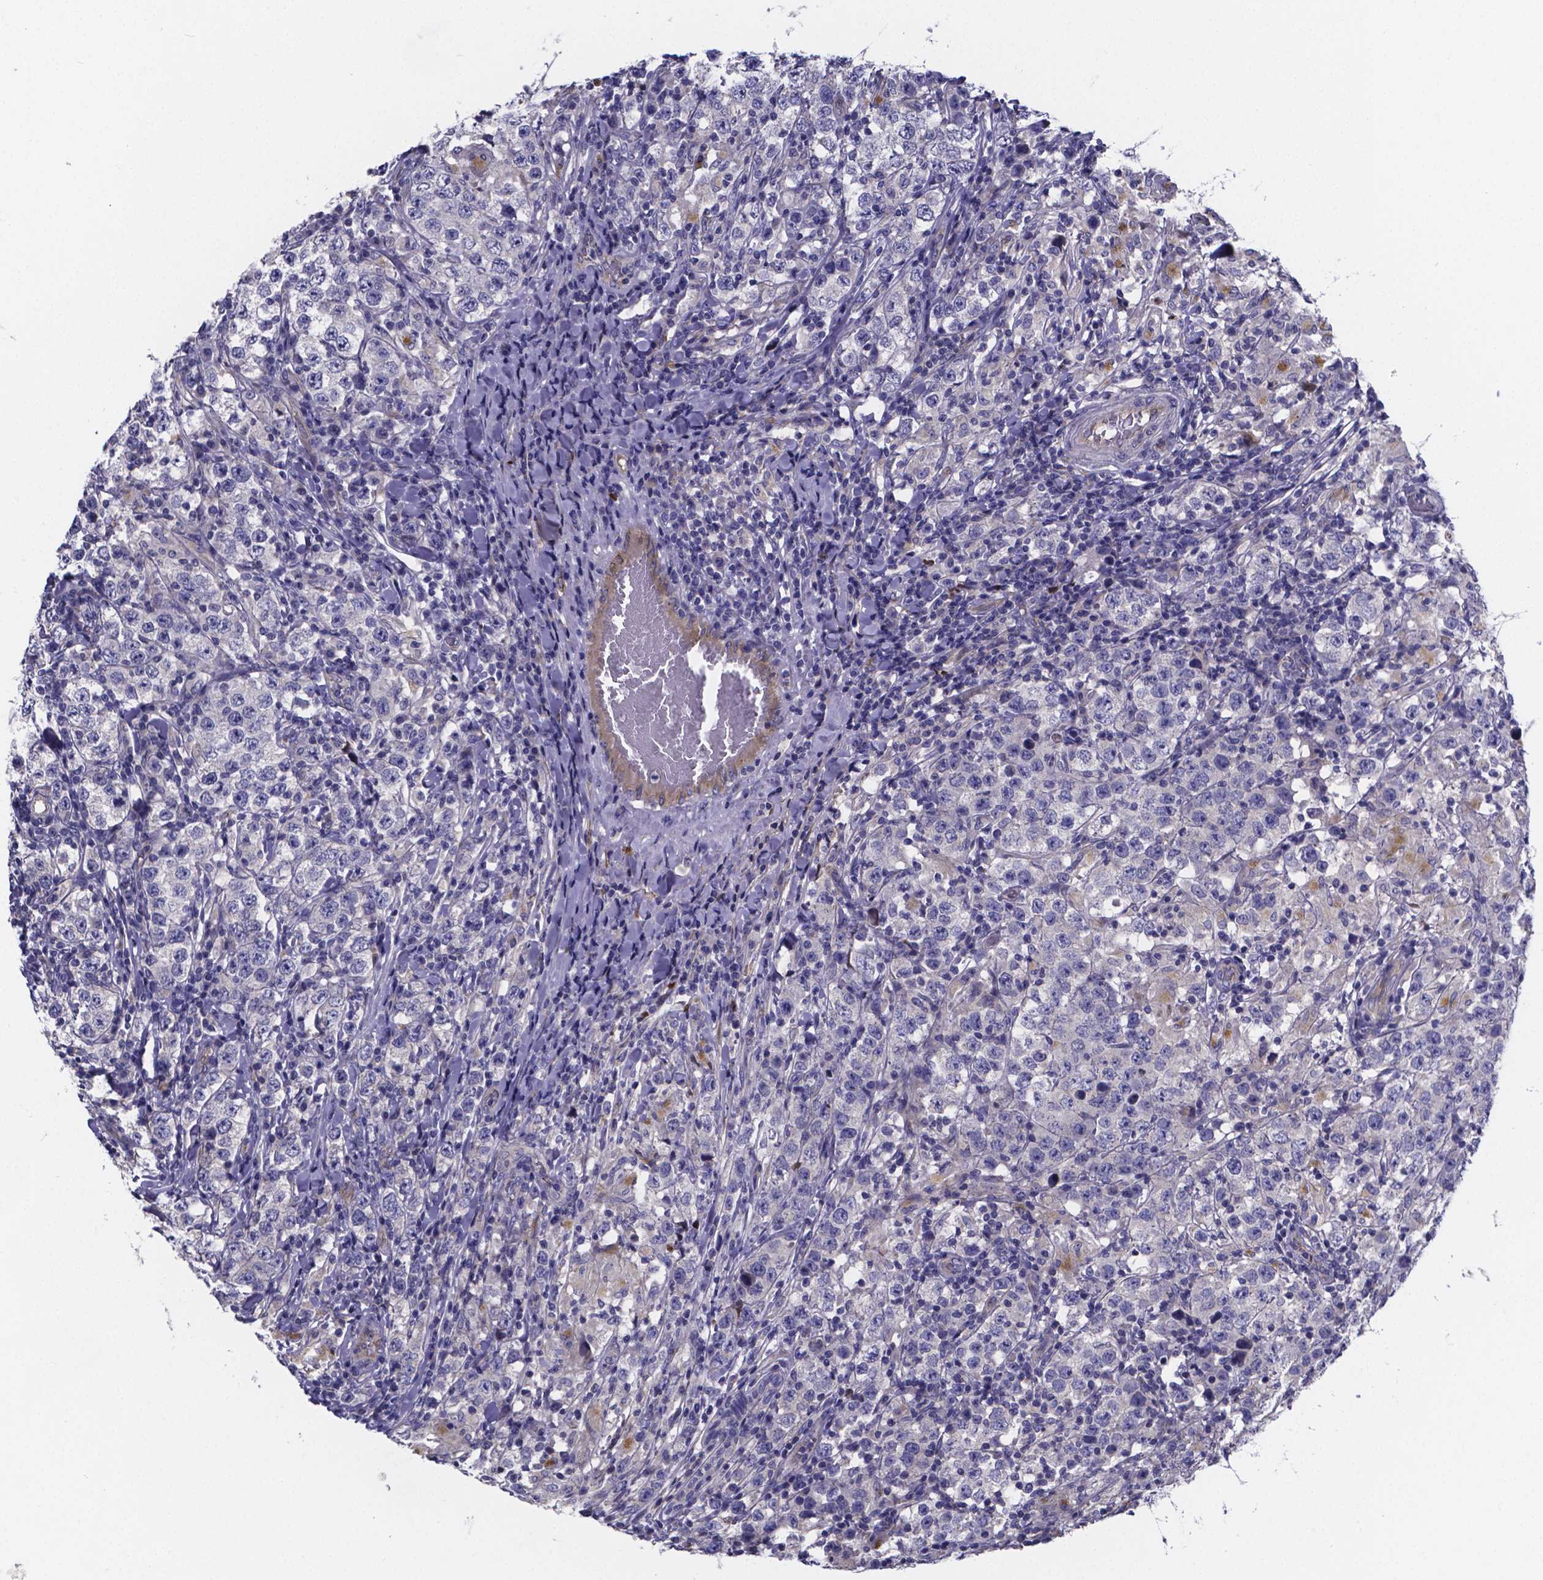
{"staining": {"intensity": "negative", "quantity": "none", "location": "none"}, "tissue": "testis cancer", "cell_type": "Tumor cells", "image_type": "cancer", "snomed": [{"axis": "morphology", "description": "Seminoma, NOS"}, {"axis": "morphology", "description": "Carcinoma, Embryonal, NOS"}, {"axis": "topography", "description": "Testis"}], "caption": "Human testis embryonal carcinoma stained for a protein using IHC reveals no positivity in tumor cells.", "gene": "SFRP4", "patient": {"sex": "male", "age": 41}}